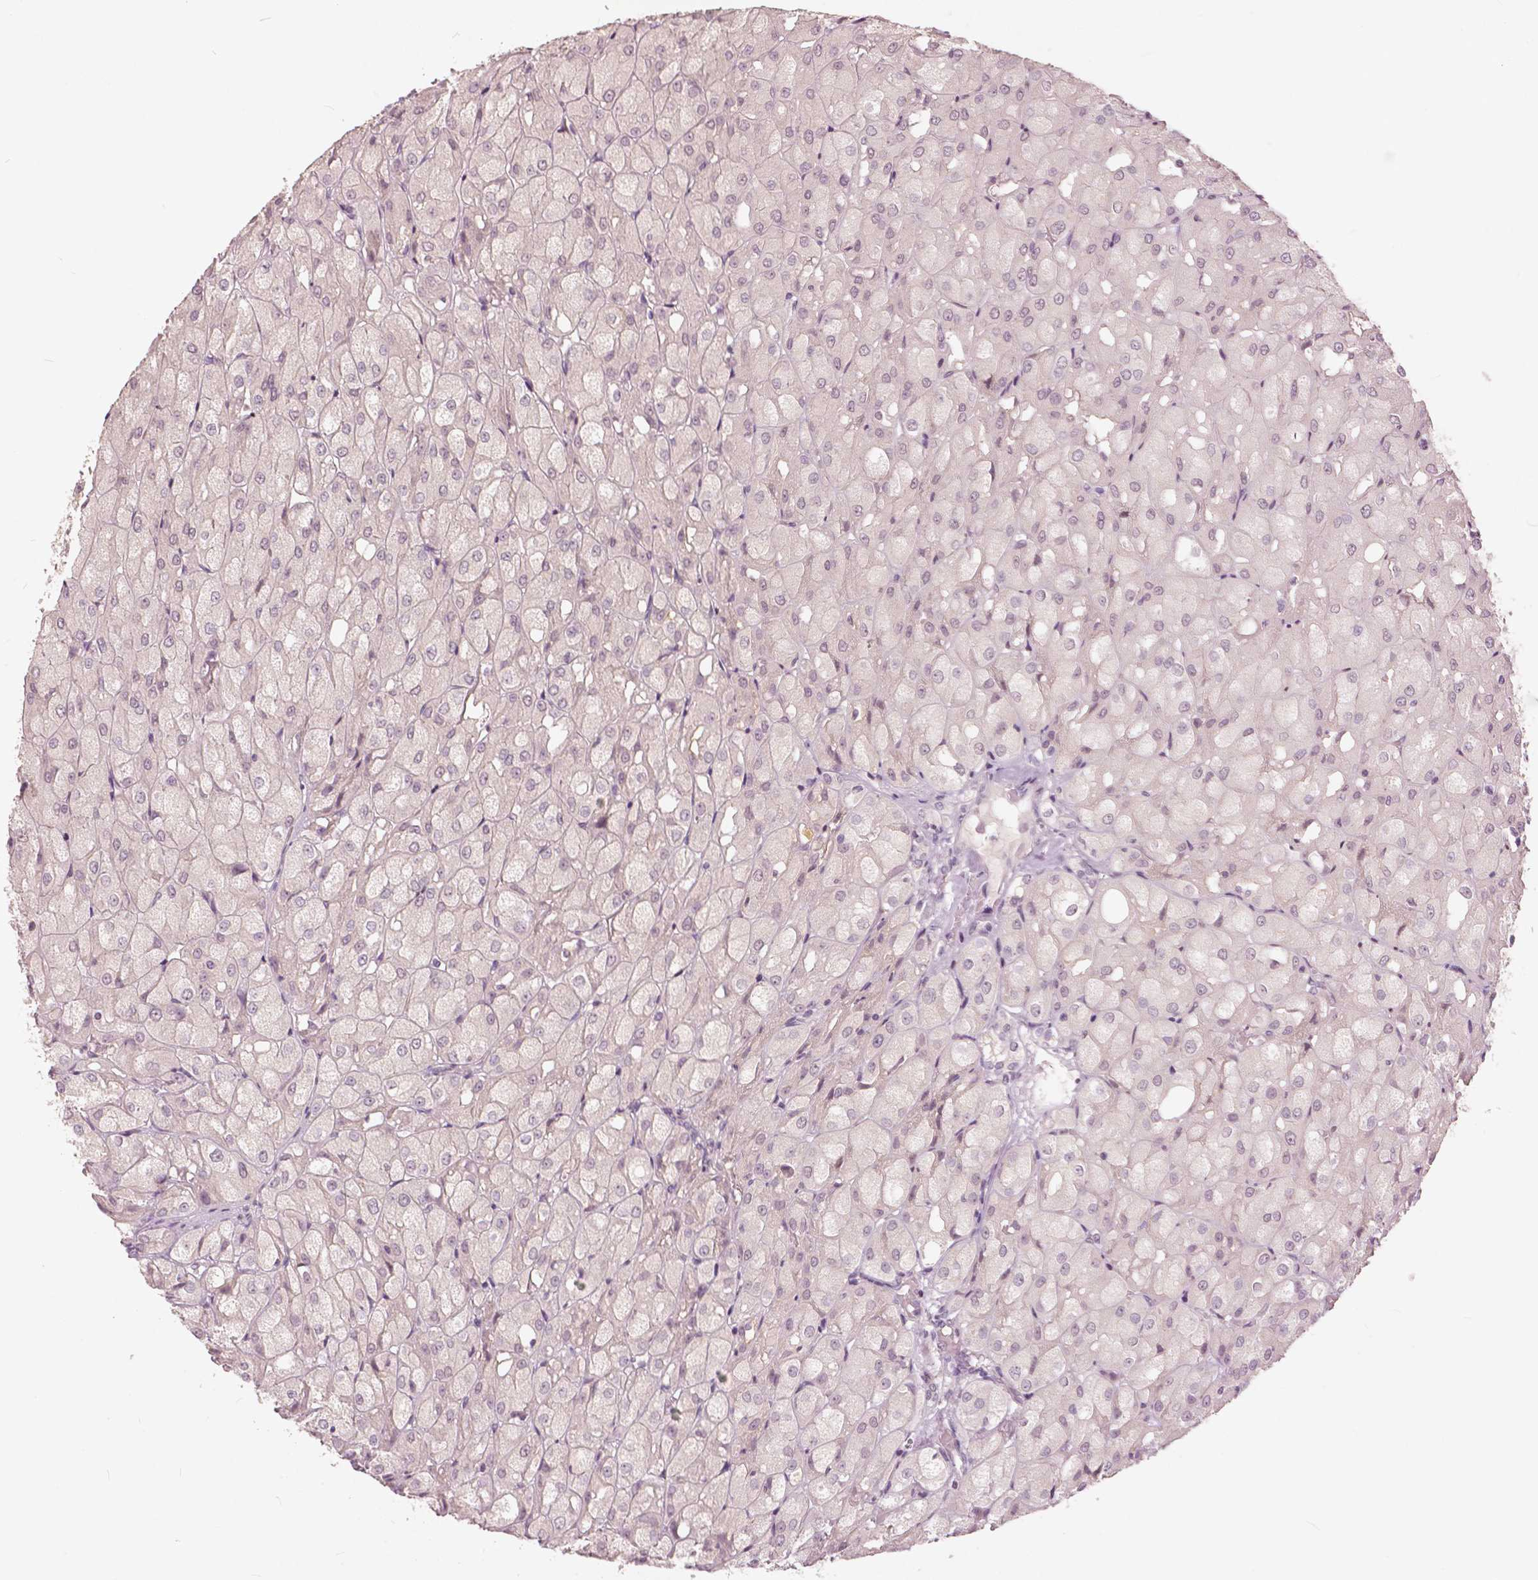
{"staining": {"intensity": "negative", "quantity": "none", "location": "none"}, "tissue": "renal cancer", "cell_type": "Tumor cells", "image_type": "cancer", "snomed": [{"axis": "morphology", "description": "Adenocarcinoma, NOS"}, {"axis": "topography", "description": "Kidney"}], "caption": "DAB (3,3'-diaminobenzidine) immunohistochemical staining of human adenocarcinoma (renal) exhibits no significant expression in tumor cells.", "gene": "NANOG", "patient": {"sex": "male", "age": 72}}